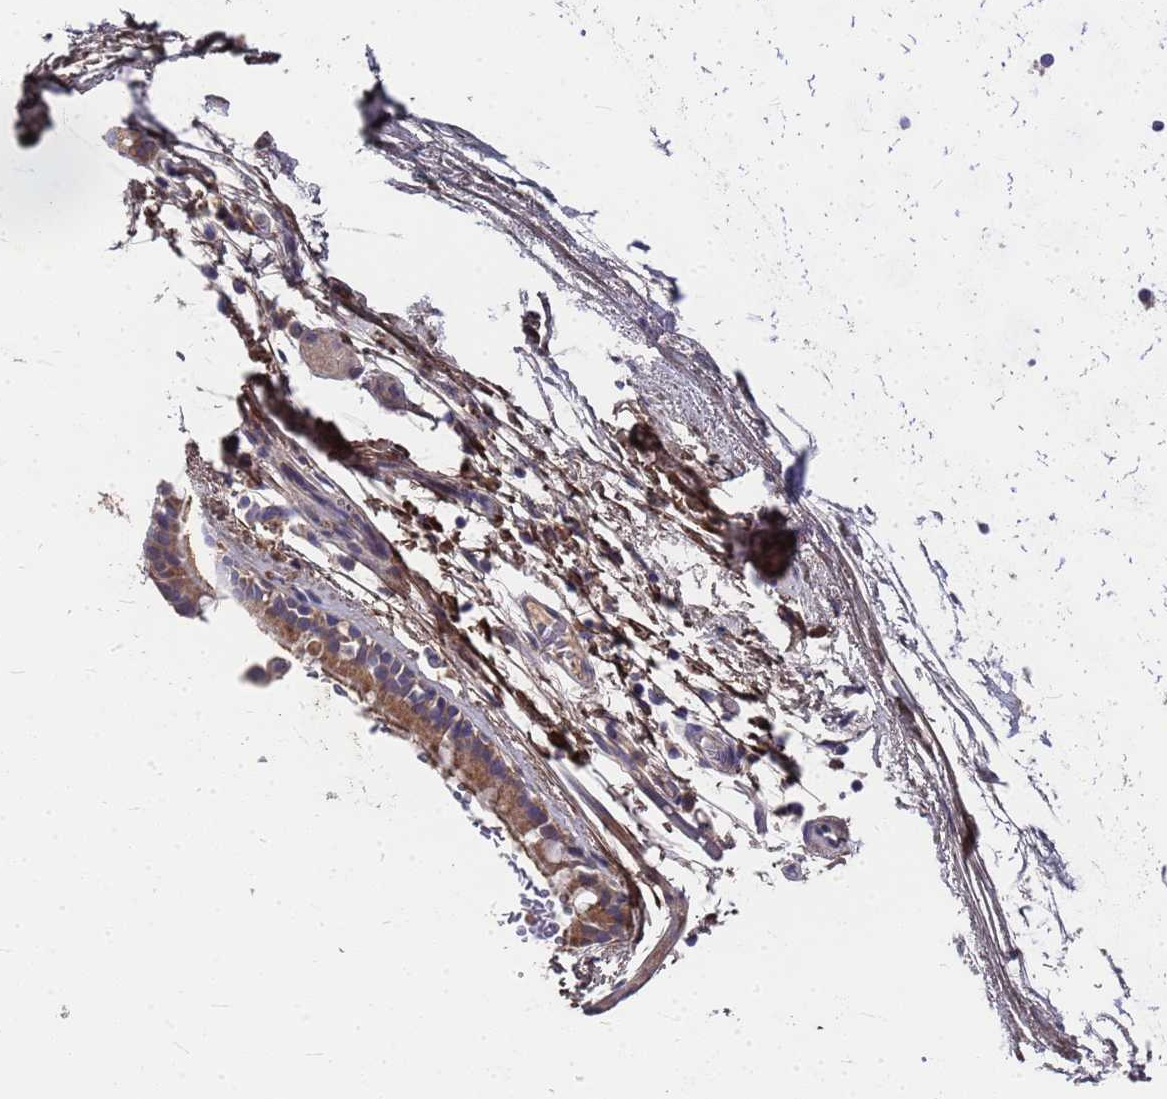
{"staining": {"intensity": "moderate", "quantity": ">75%", "location": "cytoplasmic/membranous"}, "tissue": "bronchus", "cell_type": "Respiratory epithelial cells", "image_type": "normal", "snomed": [{"axis": "morphology", "description": "Normal tissue, NOS"}, {"axis": "topography", "description": "Cartilage tissue"}], "caption": "Protein analysis of benign bronchus exhibits moderate cytoplasmic/membranous staining in approximately >75% of respiratory epithelial cells.", "gene": "ZNF717", "patient": {"sex": "male", "age": 63}}